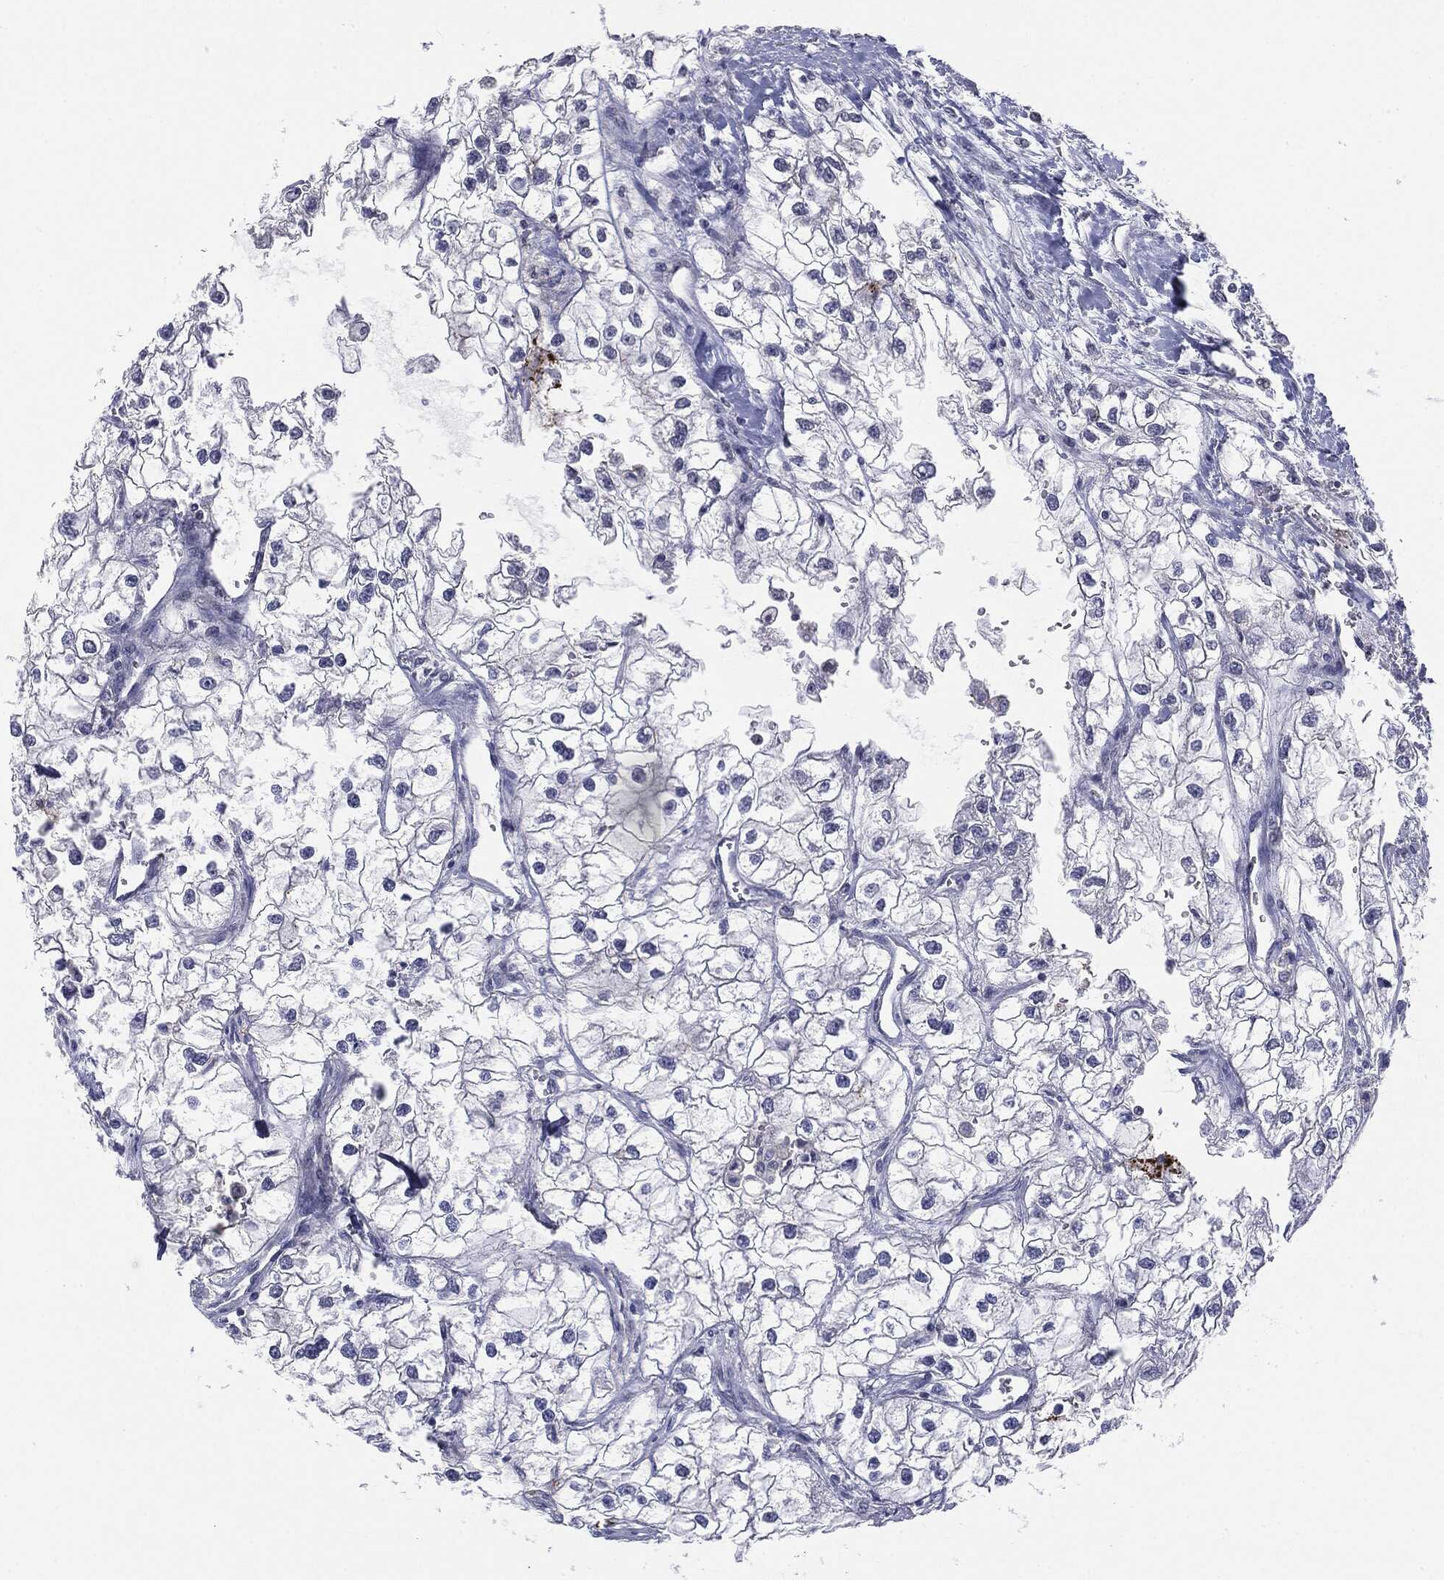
{"staining": {"intensity": "negative", "quantity": "none", "location": "none"}, "tissue": "renal cancer", "cell_type": "Tumor cells", "image_type": "cancer", "snomed": [{"axis": "morphology", "description": "Adenocarcinoma, NOS"}, {"axis": "topography", "description": "Kidney"}], "caption": "This is an IHC micrograph of renal cancer (adenocarcinoma). There is no expression in tumor cells.", "gene": "SLC5A5", "patient": {"sex": "male", "age": 59}}